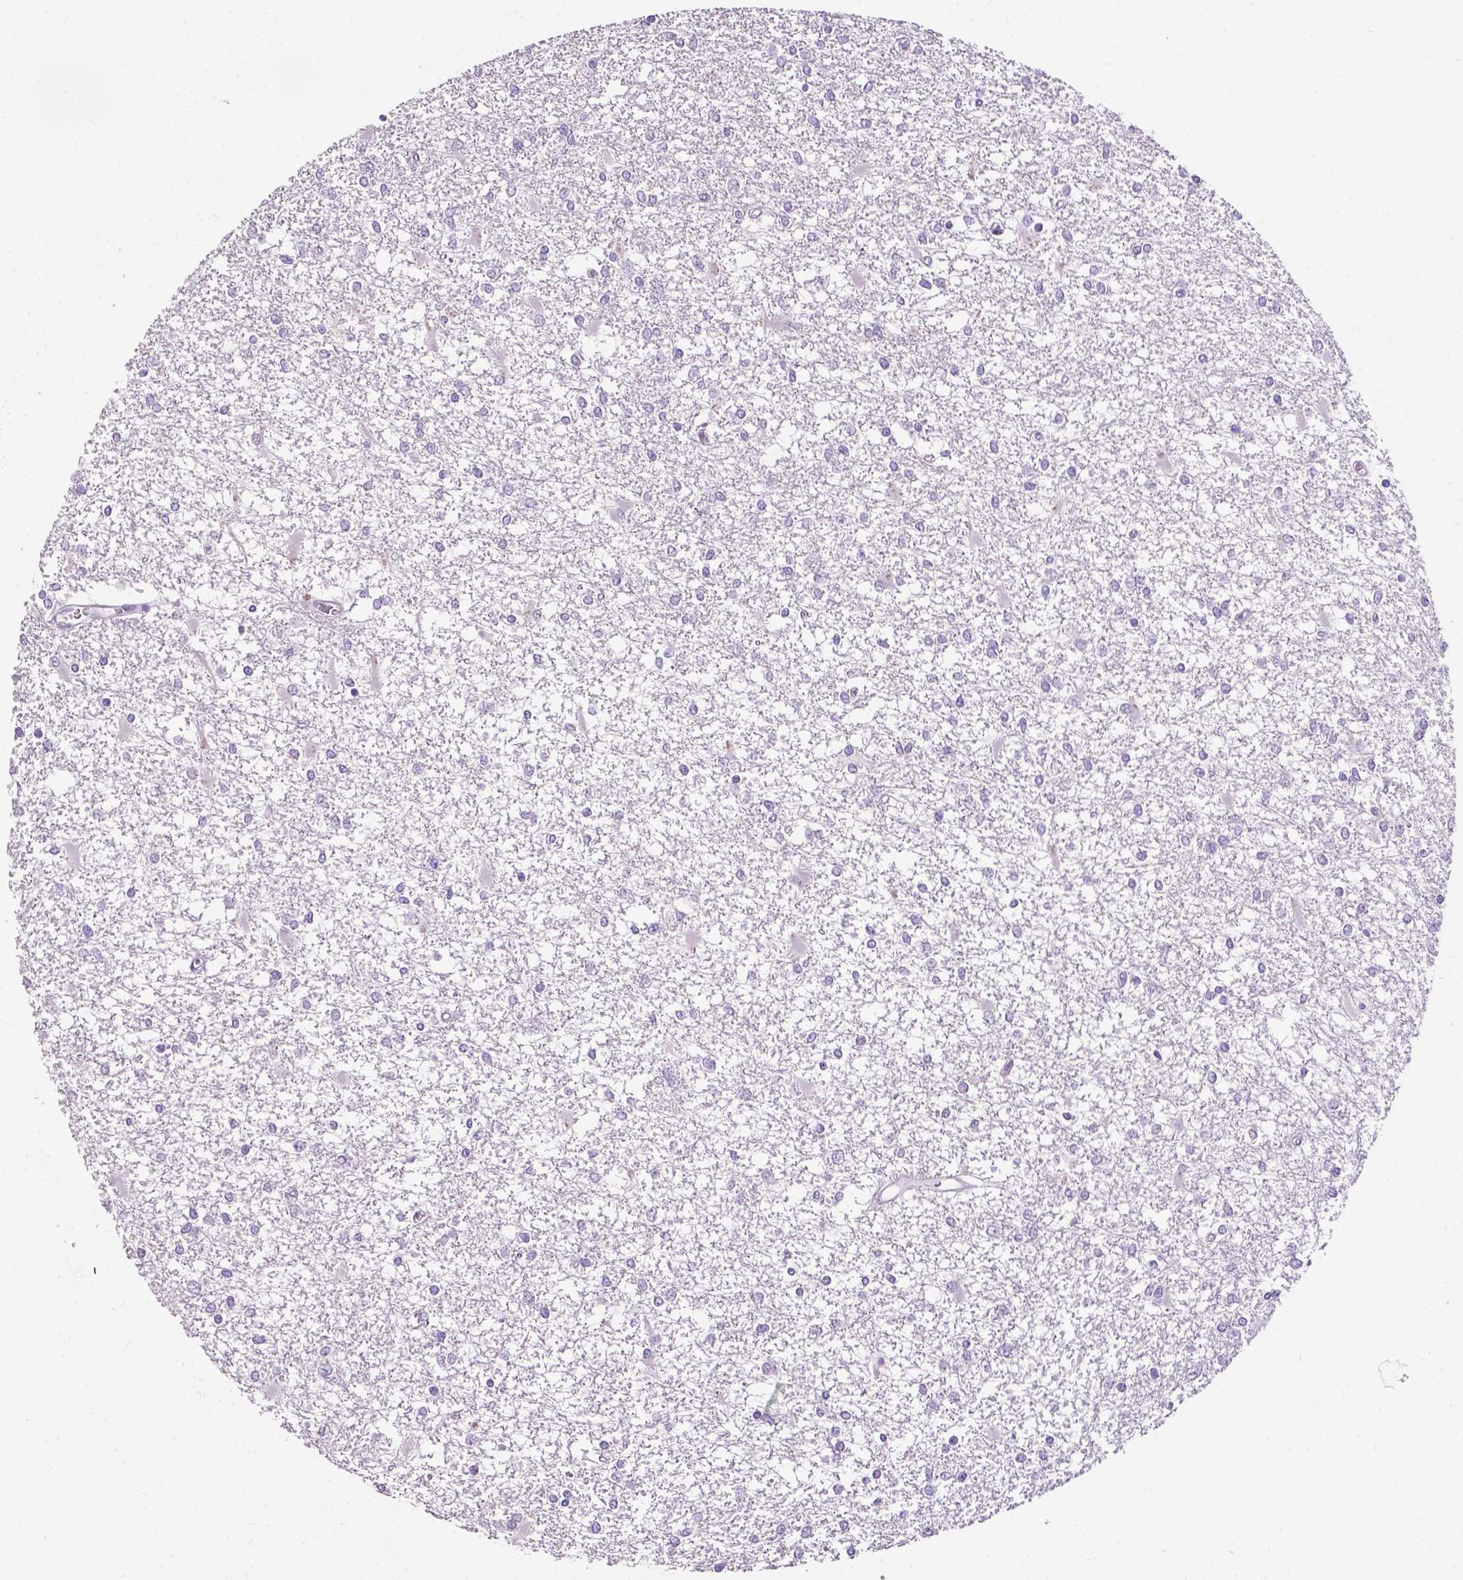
{"staining": {"intensity": "negative", "quantity": "none", "location": "none"}, "tissue": "glioma", "cell_type": "Tumor cells", "image_type": "cancer", "snomed": [{"axis": "morphology", "description": "Glioma, malignant, High grade"}, {"axis": "topography", "description": "Cerebral cortex"}], "caption": "Glioma was stained to show a protein in brown. There is no significant expression in tumor cells.", "gene": "TACSTD2", "patient": {"sex": "male", "age": 79}}